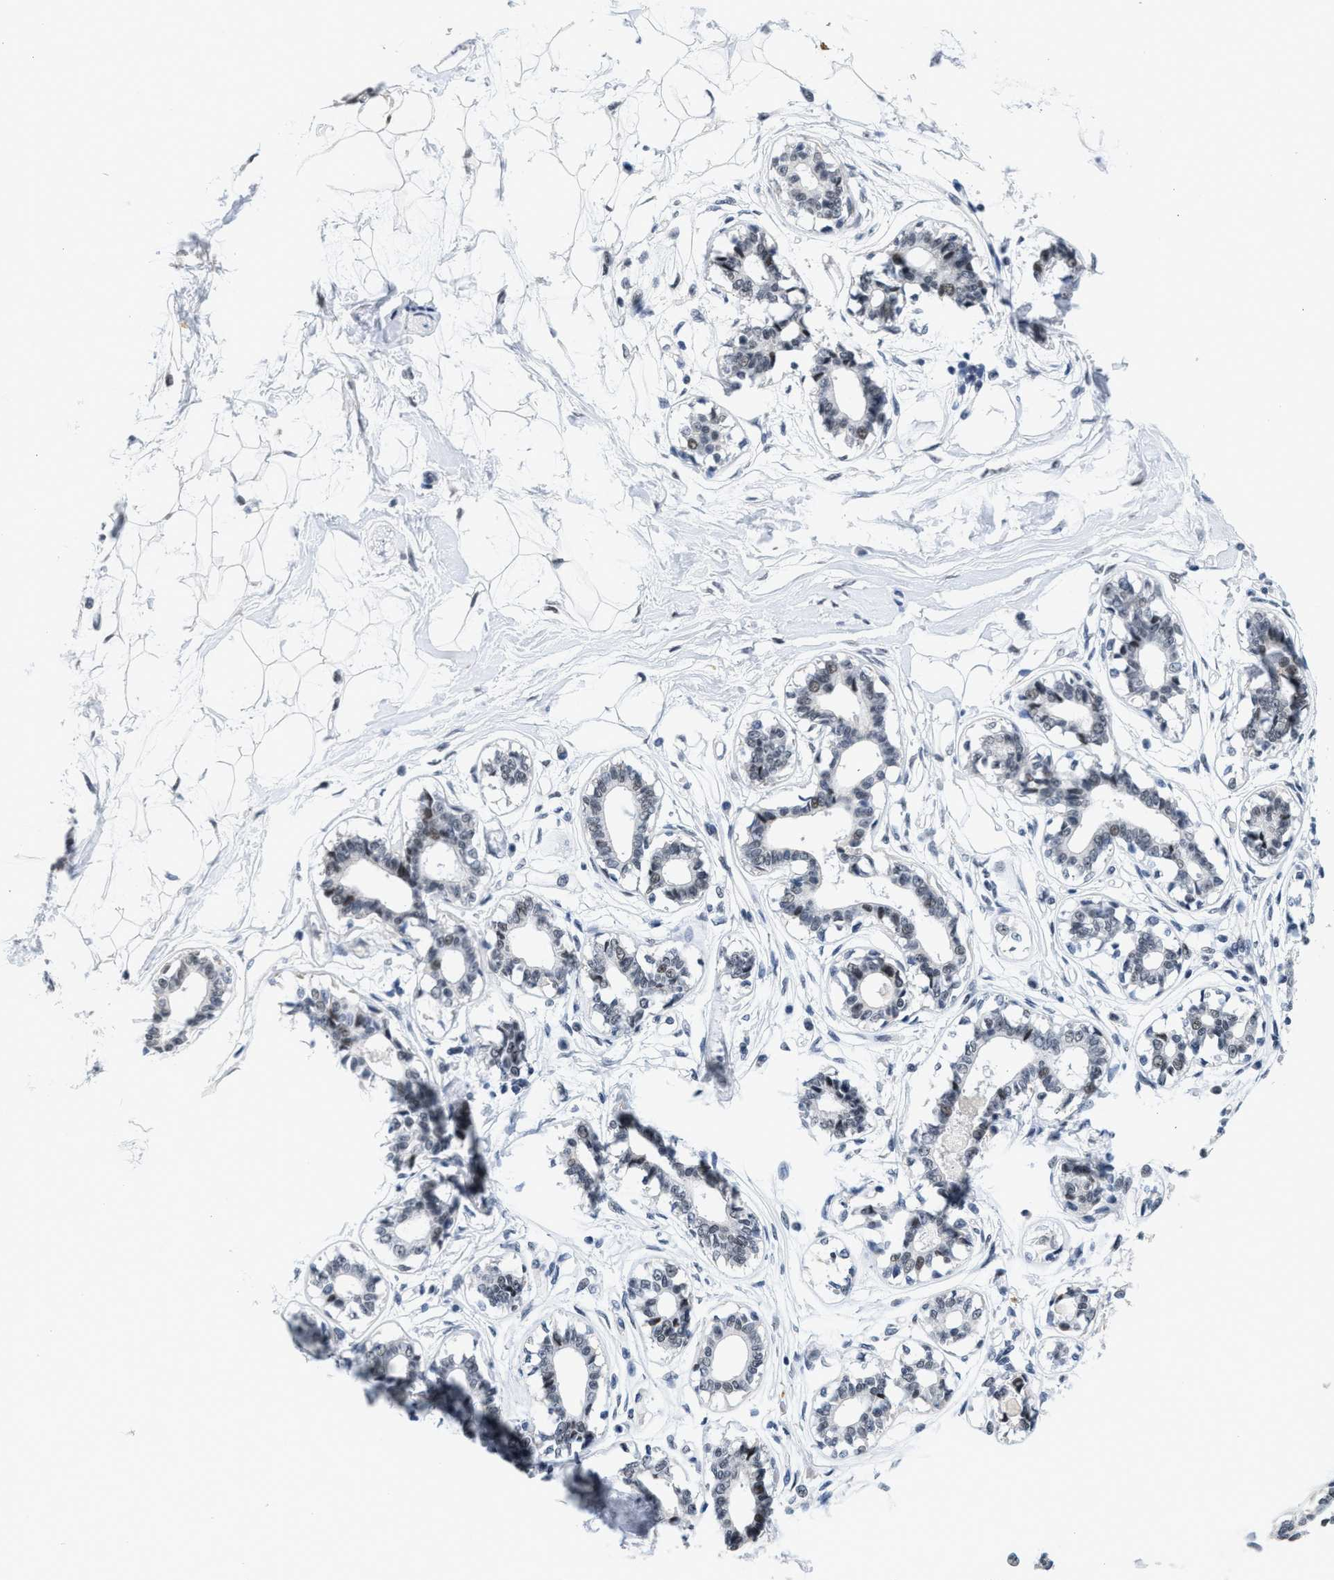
{"staining": {"intensity": "negative", "quantity": "none", "location": "none"}, "tissue": "breast", "cell_type": "Adipocytes", "image_type": "normal", "snomed": [{"axis": "morphology", "description": "Normal tissue, NOS"}, {"axis": "topography", "description": "Breast"}], "caption": "IHC image of unremarkable breast: human breast stained with DAB demonstrates no significant protein expression in adipocytes. (DAB immunohistochemistry, high magnification).", "gene": "SETD1B", "patient": {"sex": "female", "age": 45}}